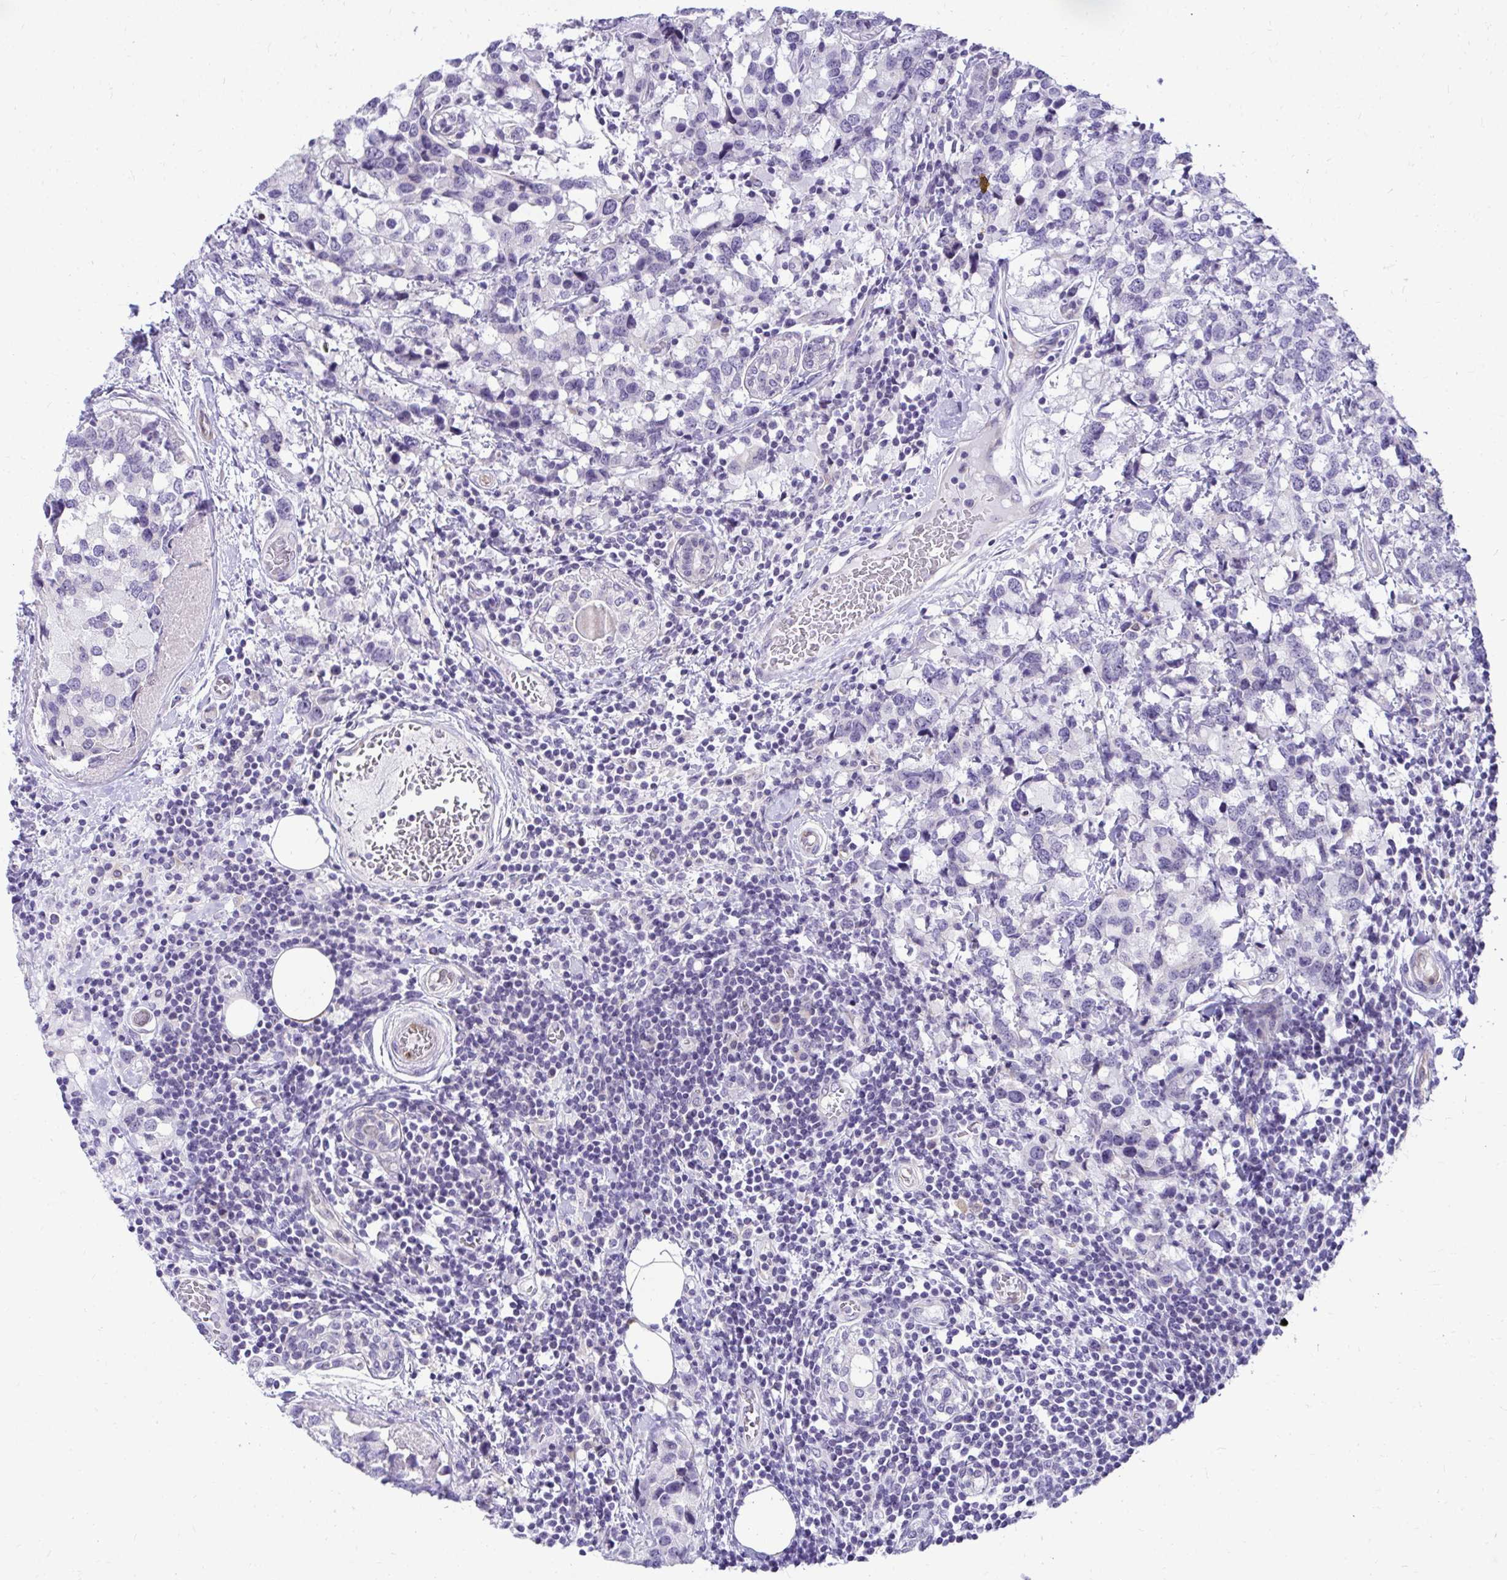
{"staining": {"intensity": "negative", "quantity": "none", "location": "none"}, "tissue": "breast cancer", "cell_type": "Tumor cells", "image_type": "cancer", "snomed": [{"axis": "morphology", "description": "Lobular carcinoma"}, {"axis": "topography", "description": "Breast"}], "caption": "DAB (3,3'-diaminobenzidine) immunohistochemical staining of human breast cancer (lobular carcinoma) exhibits no significant positivity in tumor cells. (DAB (3,3'-diaminobenzidine) immunohistochemistry visualized using brightfield microscopy, high magnification).", "gene": "NIFK", "patient": {"sex": "female", "age": 59}}